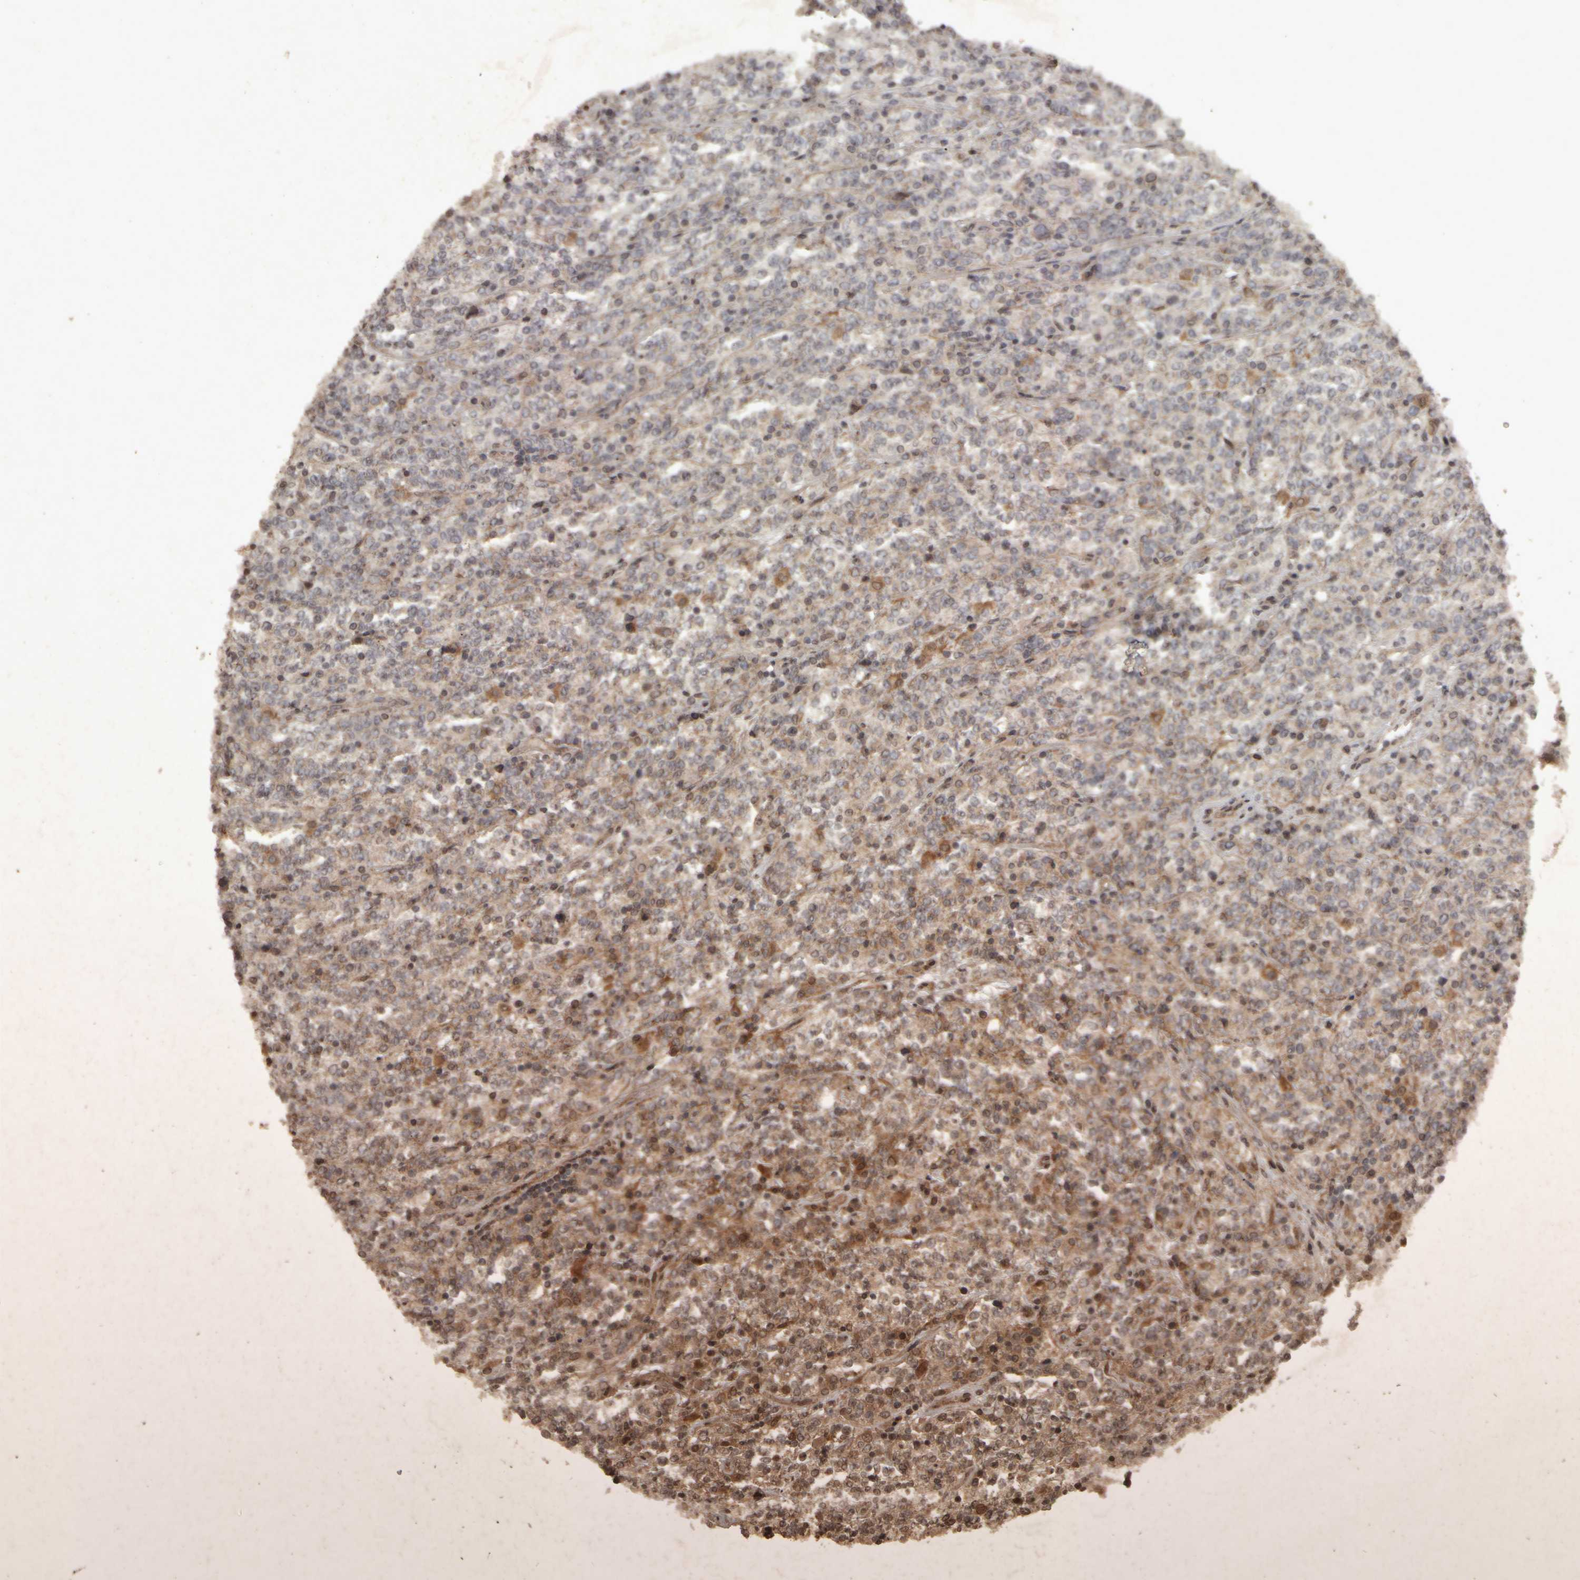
{"staining": {"intensity": "moderate", "quantity": "25%-75%", "location": "cytoplasmic/membranous,nuclear"}, "tissue": "lymphoma", "cell_type": "Tumor cells", "image_type": "cancer", "snomed": [{"axis": "morphology", "description": "Malignant lymphoma, non-Hodgkin's type, High grade"}, {"axis": "topography", "description": "Soft tissue"}], "caption": "Lymphoma stained for a protein exhibits moderate cytoplasmic/membranous and nuclear positivity in tumor cells.", "gene": "ACO1", "patient": {"sex": "male", "age": 18}}